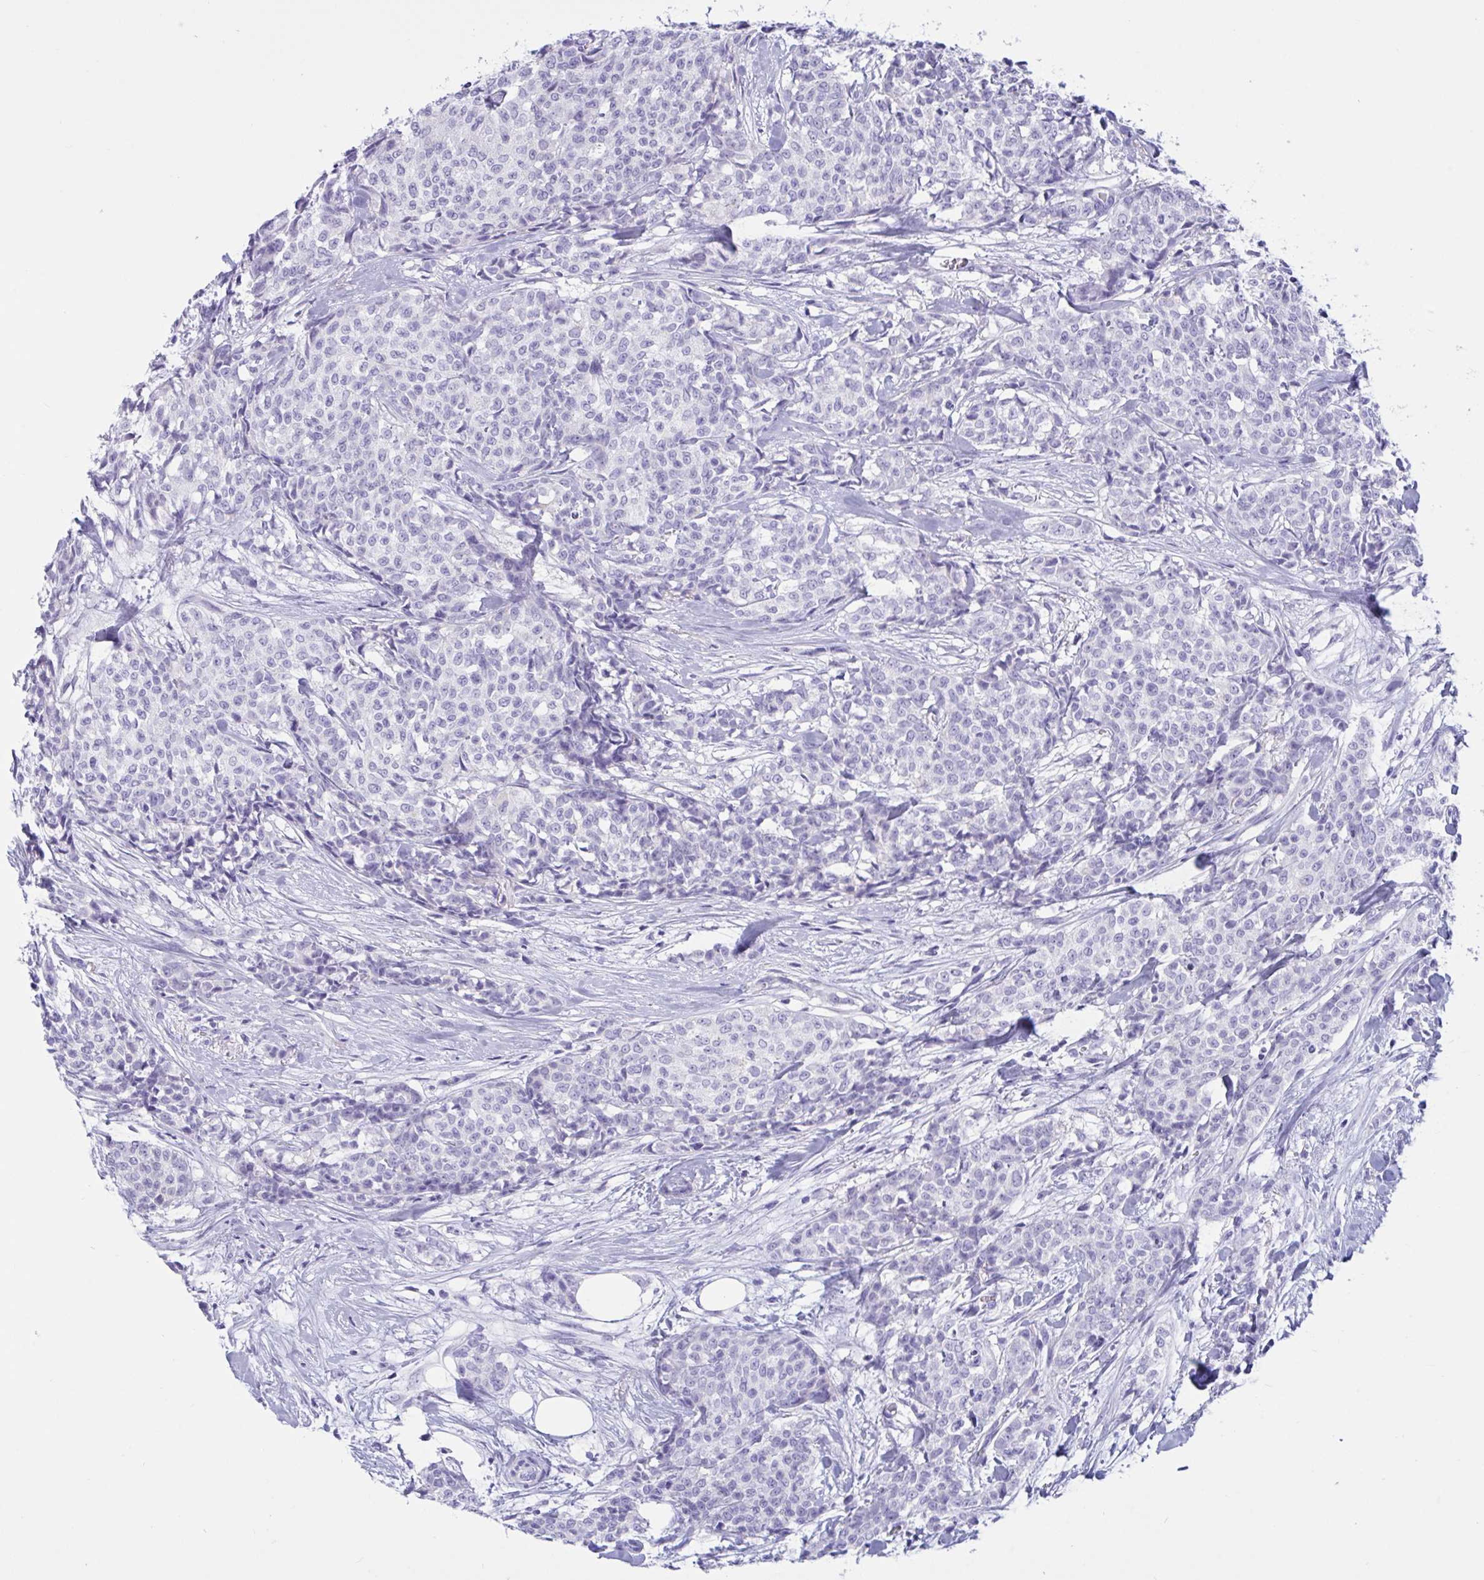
{"staining": {"intensity": "negative", "quantity": "none", "location": "none"}, "tissue": "breast cancer", "cell_type": "Tumor cells", "image_type": "cancer", "snomed": [{"axis": "morphology", "description": "Duct carcinoma"}, {"axis": "topography", "description": "Breast"}], "caption": "An image of human breast cancer is negative for staining in tumor cells.", "gene": "OXLD1", "patient": {"sex": "female", "age": 91}}